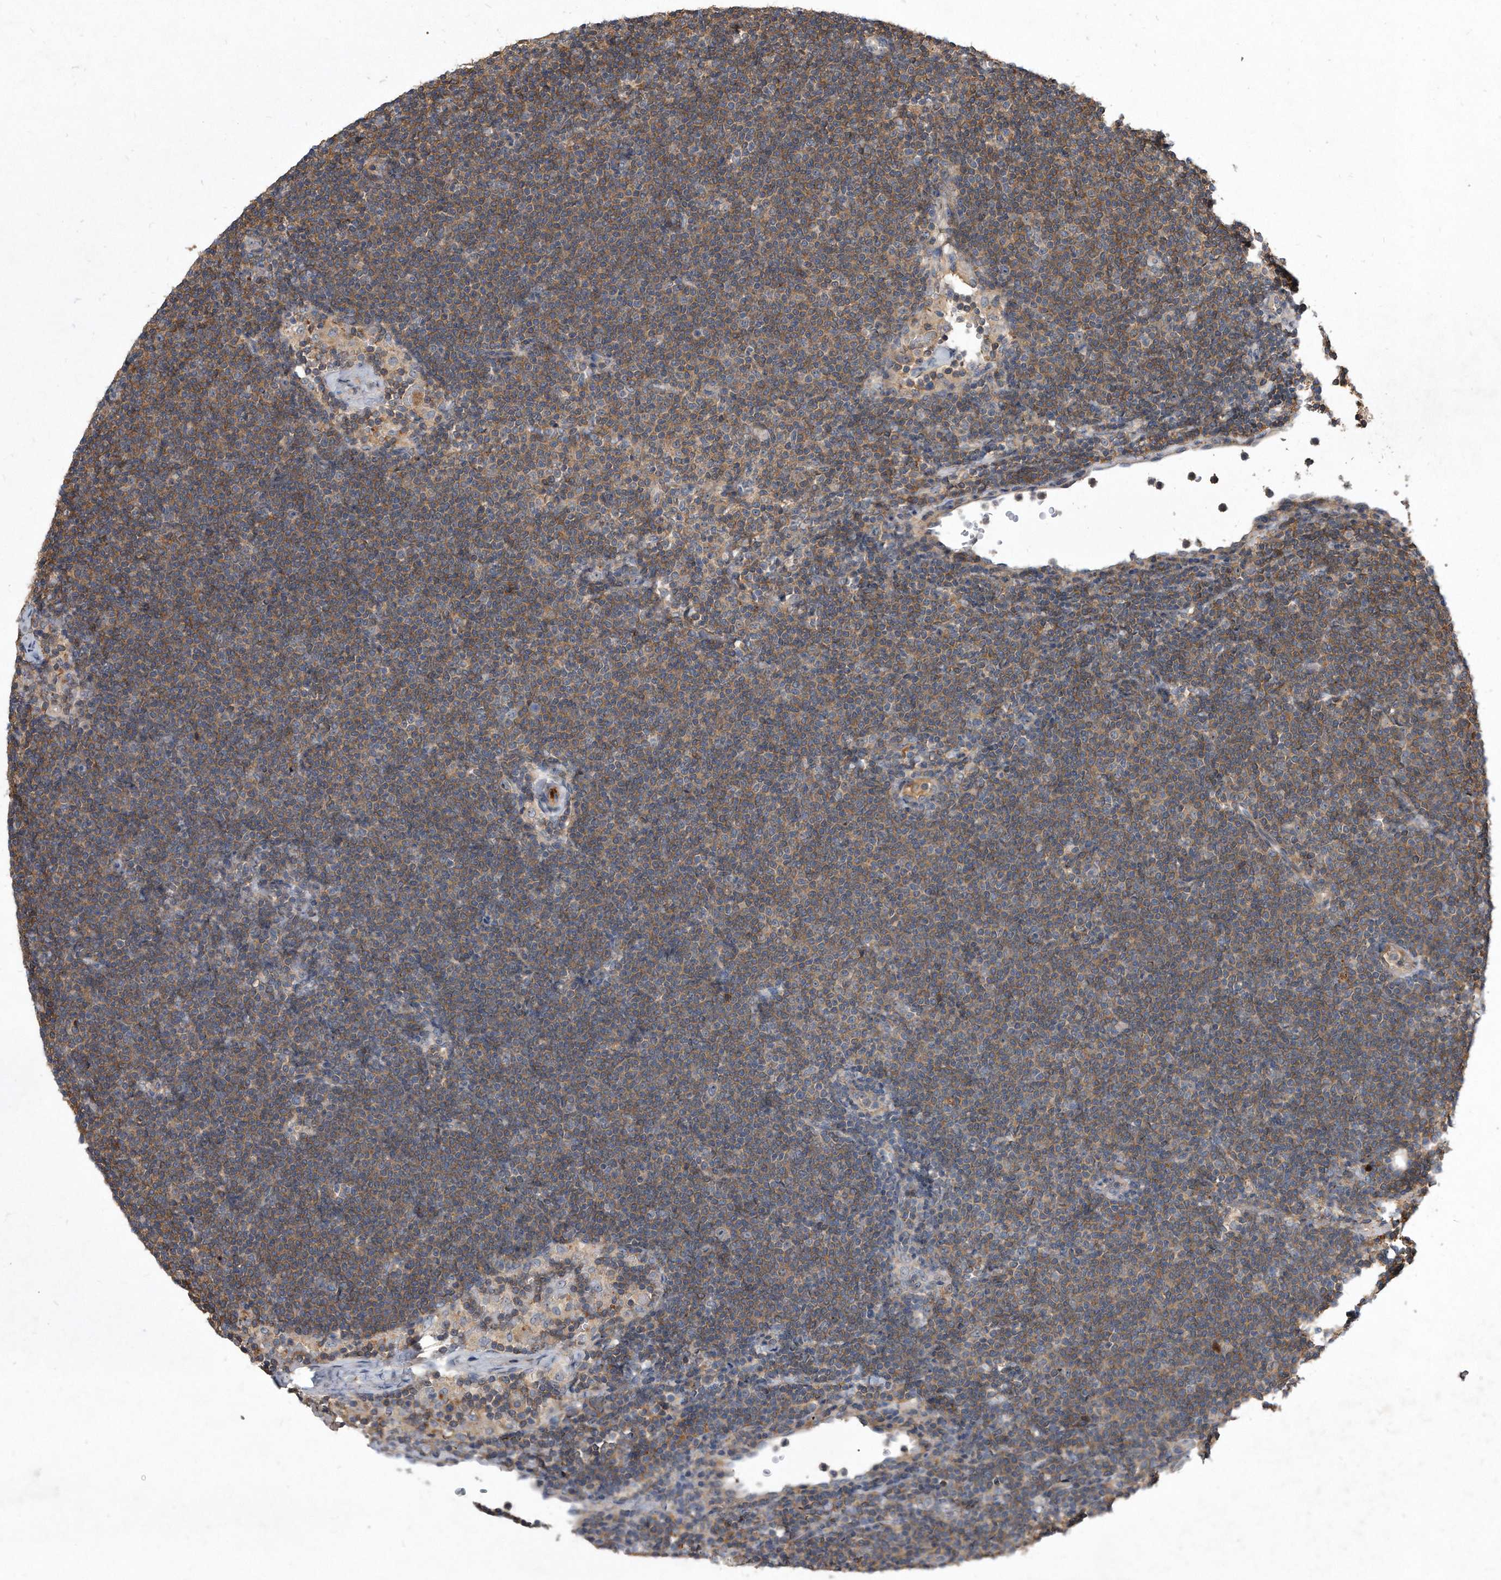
{"staining": {"intensity": "moderate", "quantity": ">75%", "location": "cytoplasmic/membranous"}, "tissue": "lymphoma", "cell_type": "Tumor cells", "image_type": "cancer", "snomed": [{"axis": "morphology", "description": "Malignant lymphoma, non-Hodgkin's type, Low grade"}, {"axis": "topography", "description": "Lymph node"}], "caption": "Human lymphoma stained with a protein marker demonstrates moderate staining in tumor cells.", "gene": "PGBD2", "patient": {"sex": "female", "age": 53}}